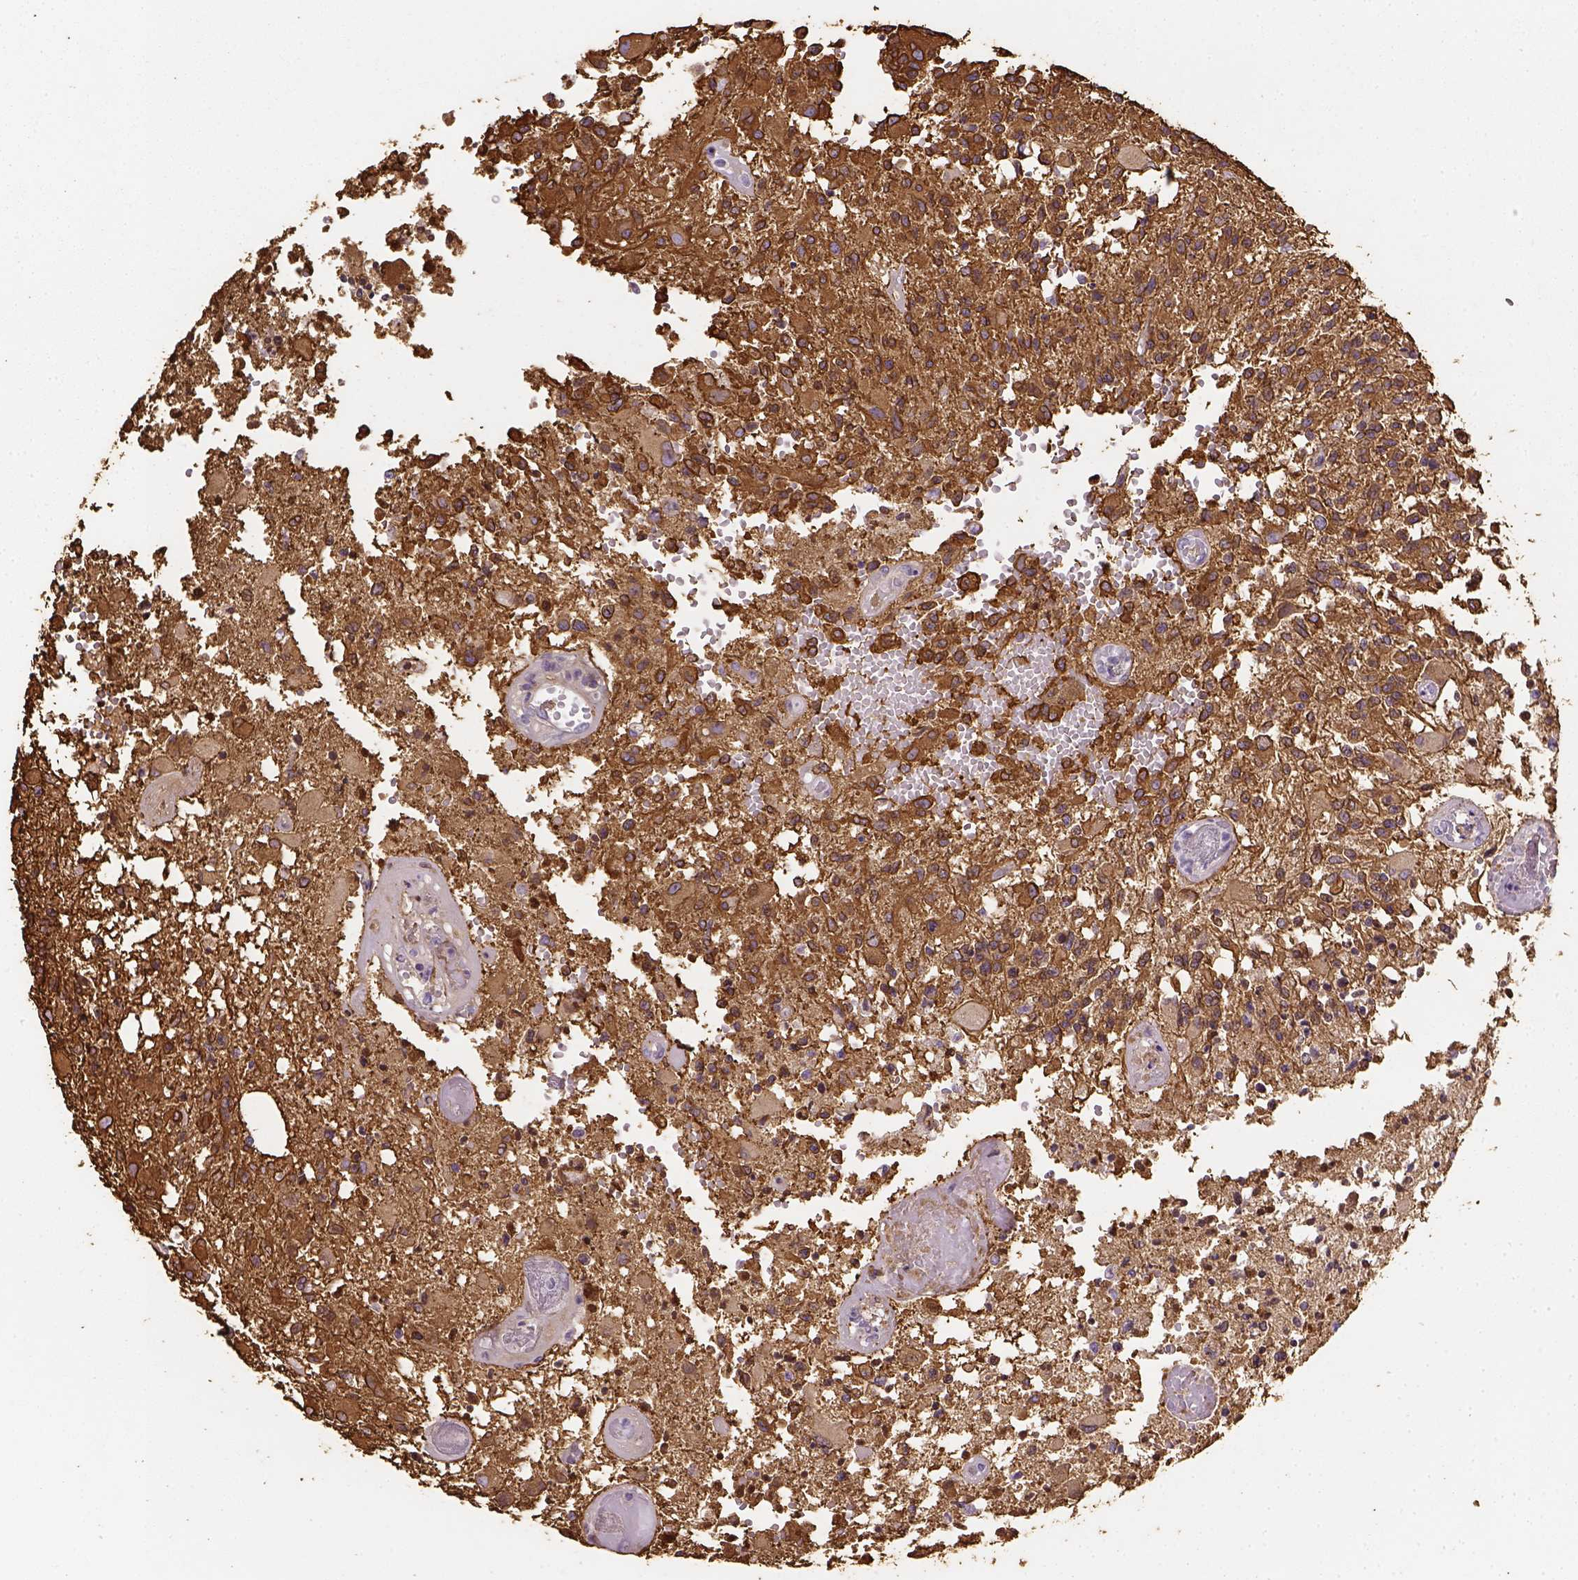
{"staining": {"intensity": "strong", "quantity": ">75%", "location": "cytoplasmic/membranous"}, "tissue": "glioma", "cell_type": "Tumor cells", "image_type": "cancer", "snomed": [{"axis": "morphology", "description": "Glioma, malignant, High grade"}, {"axis": "topography", "description": "Brain"}], "caption": "Protein staining exhibits strong cytoplasmic/membranous staining in about >75% of tumor cells in high-grade glioma (malignant).", "gene": "CACNB1", "patient": {"sex": "female", "age": 63}}